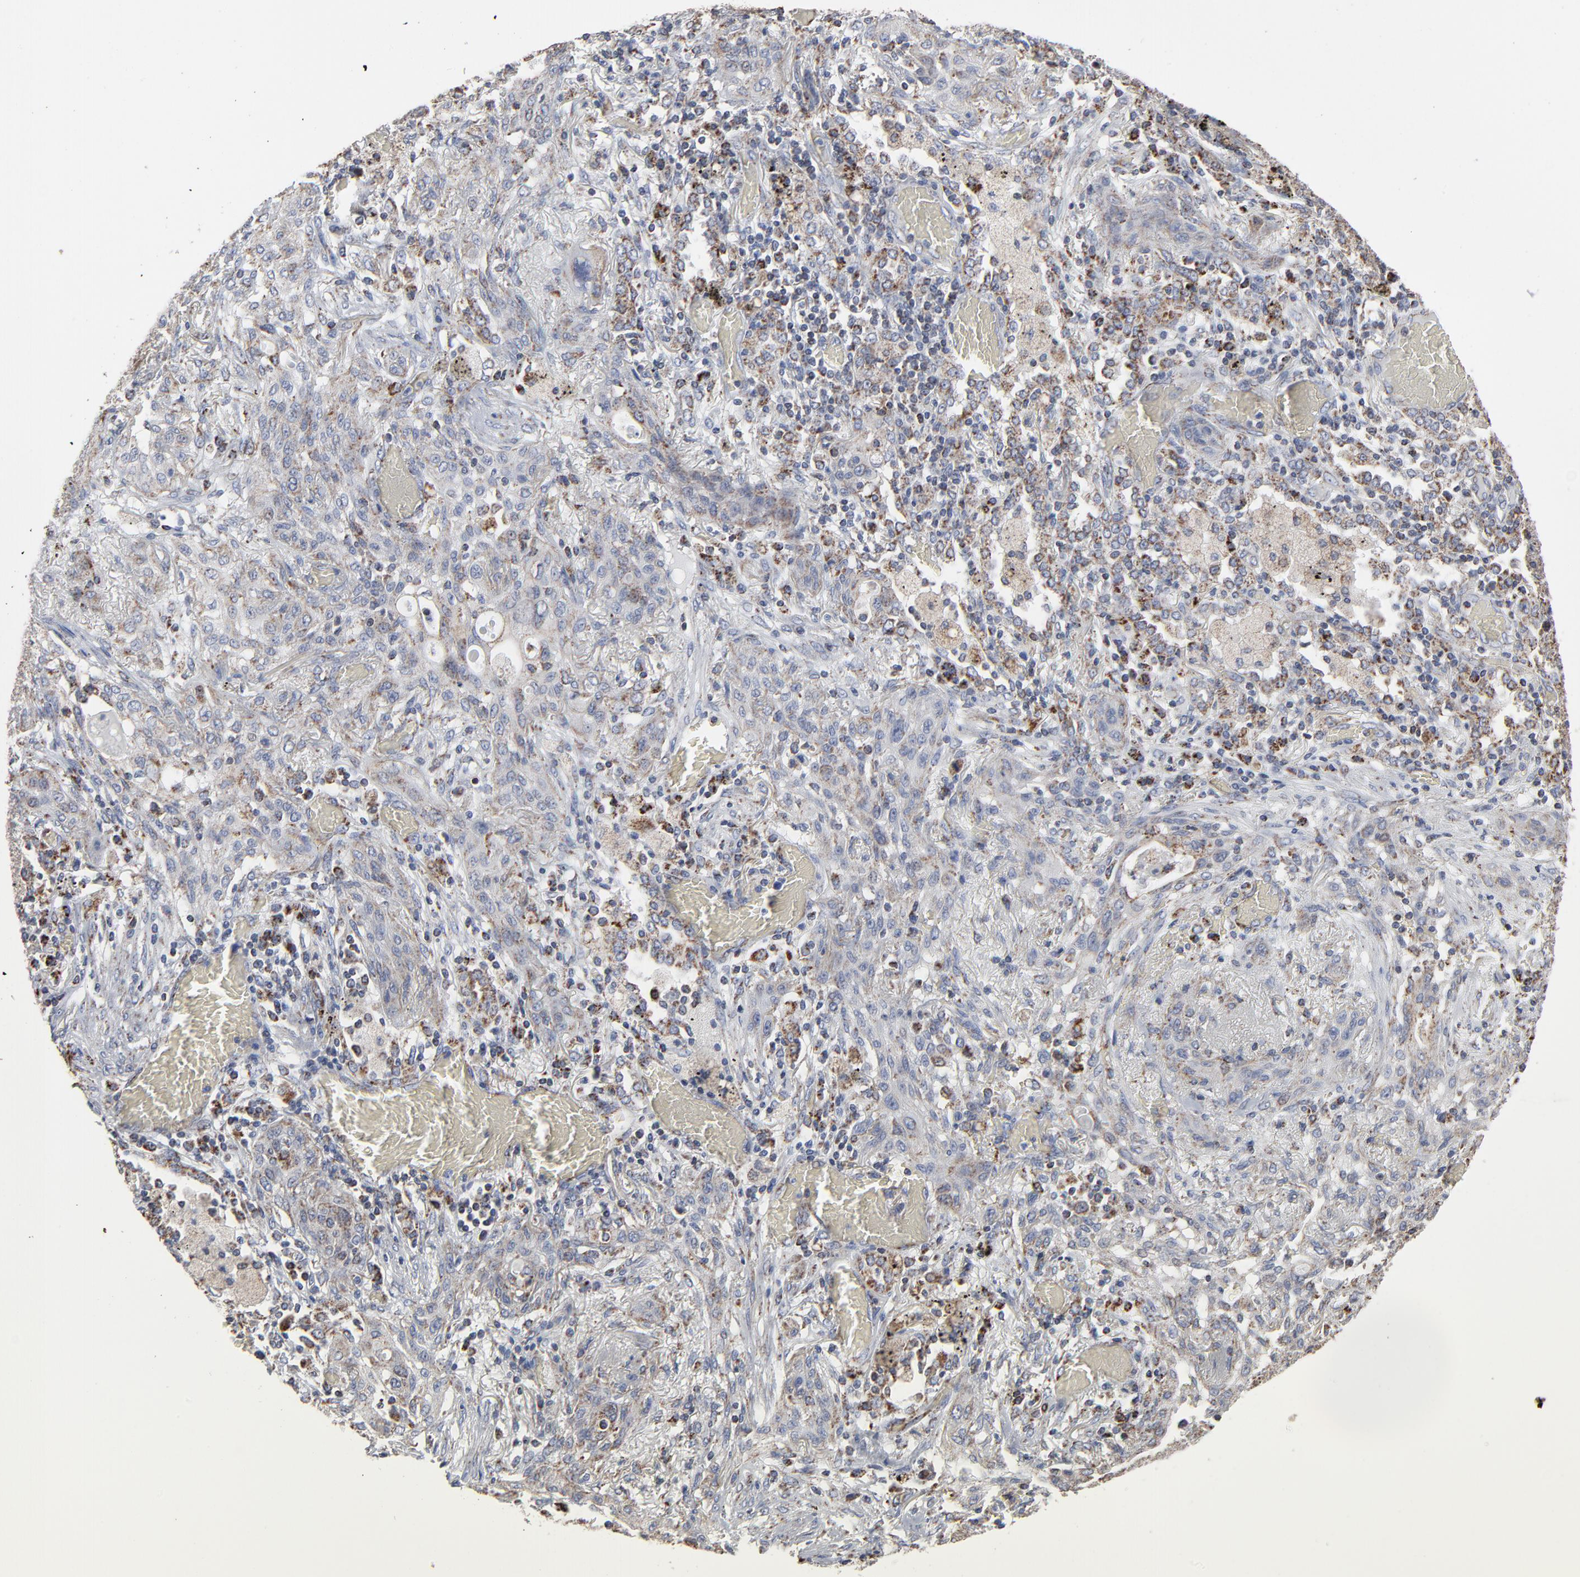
{"staining": {"intensity": "moderate", "quantity": ">75%", "location": "cytoplasmic/membranous"}, "tissue": "lung cancer", "cell_type": "Tumor cells", "image_type": "cancer", "snomed": [{"axis": "morphology", "description": "Squamous cell carcinoma, NOS"}, {"axis": "topography", "description": "Lung"}], "caption": "The photomicrograph displays a brown stain indicating the presence of a protein in the cytoplasmic/membranous of tumor cells in lung cancer (squamous cell carcinoma).", "gene": "UQCRC1", "patient": {"sex": "female", "age": 47}}